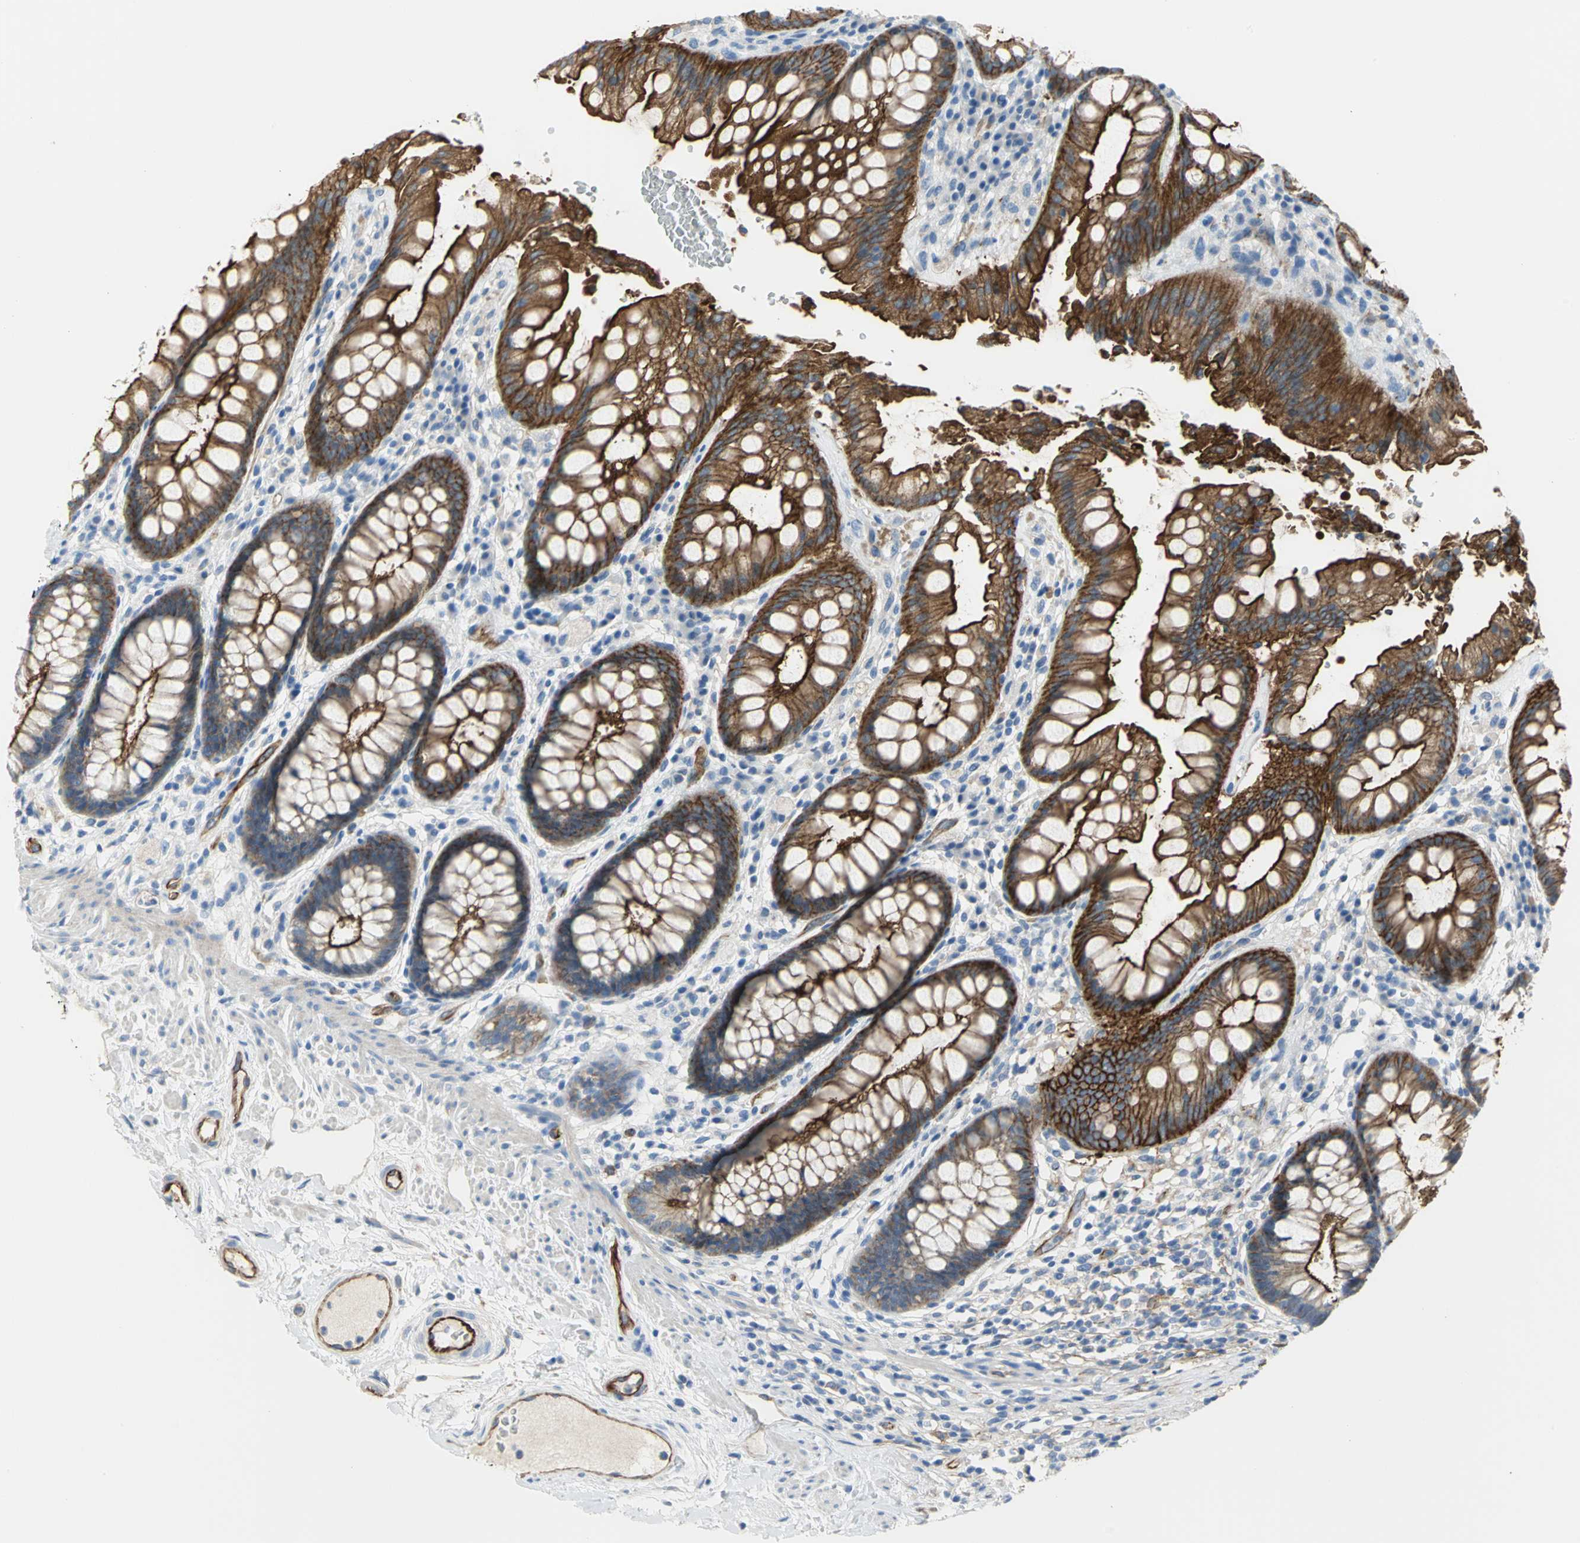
{"staining": {"intensity": "strong", "quantity": ">75%", "location": "cytoplasmic/membranous"}, "tissue": "rectum", "cell_type": "Glandular cells", "image_type": "normal", "snomed": [{"axis": "morphology", "description": "Normal tissue, NOS"}, {"axis": "topography", "description": "Rectum"}], "caption": "Approximately >75% of glandular cells in normal rectum reveal strong cytoplasmic/membranous protein staining as visualized by brown immunohistochemical staining.", "gene": "FLNB", "patient": {"sex": "female", "age": 46}}